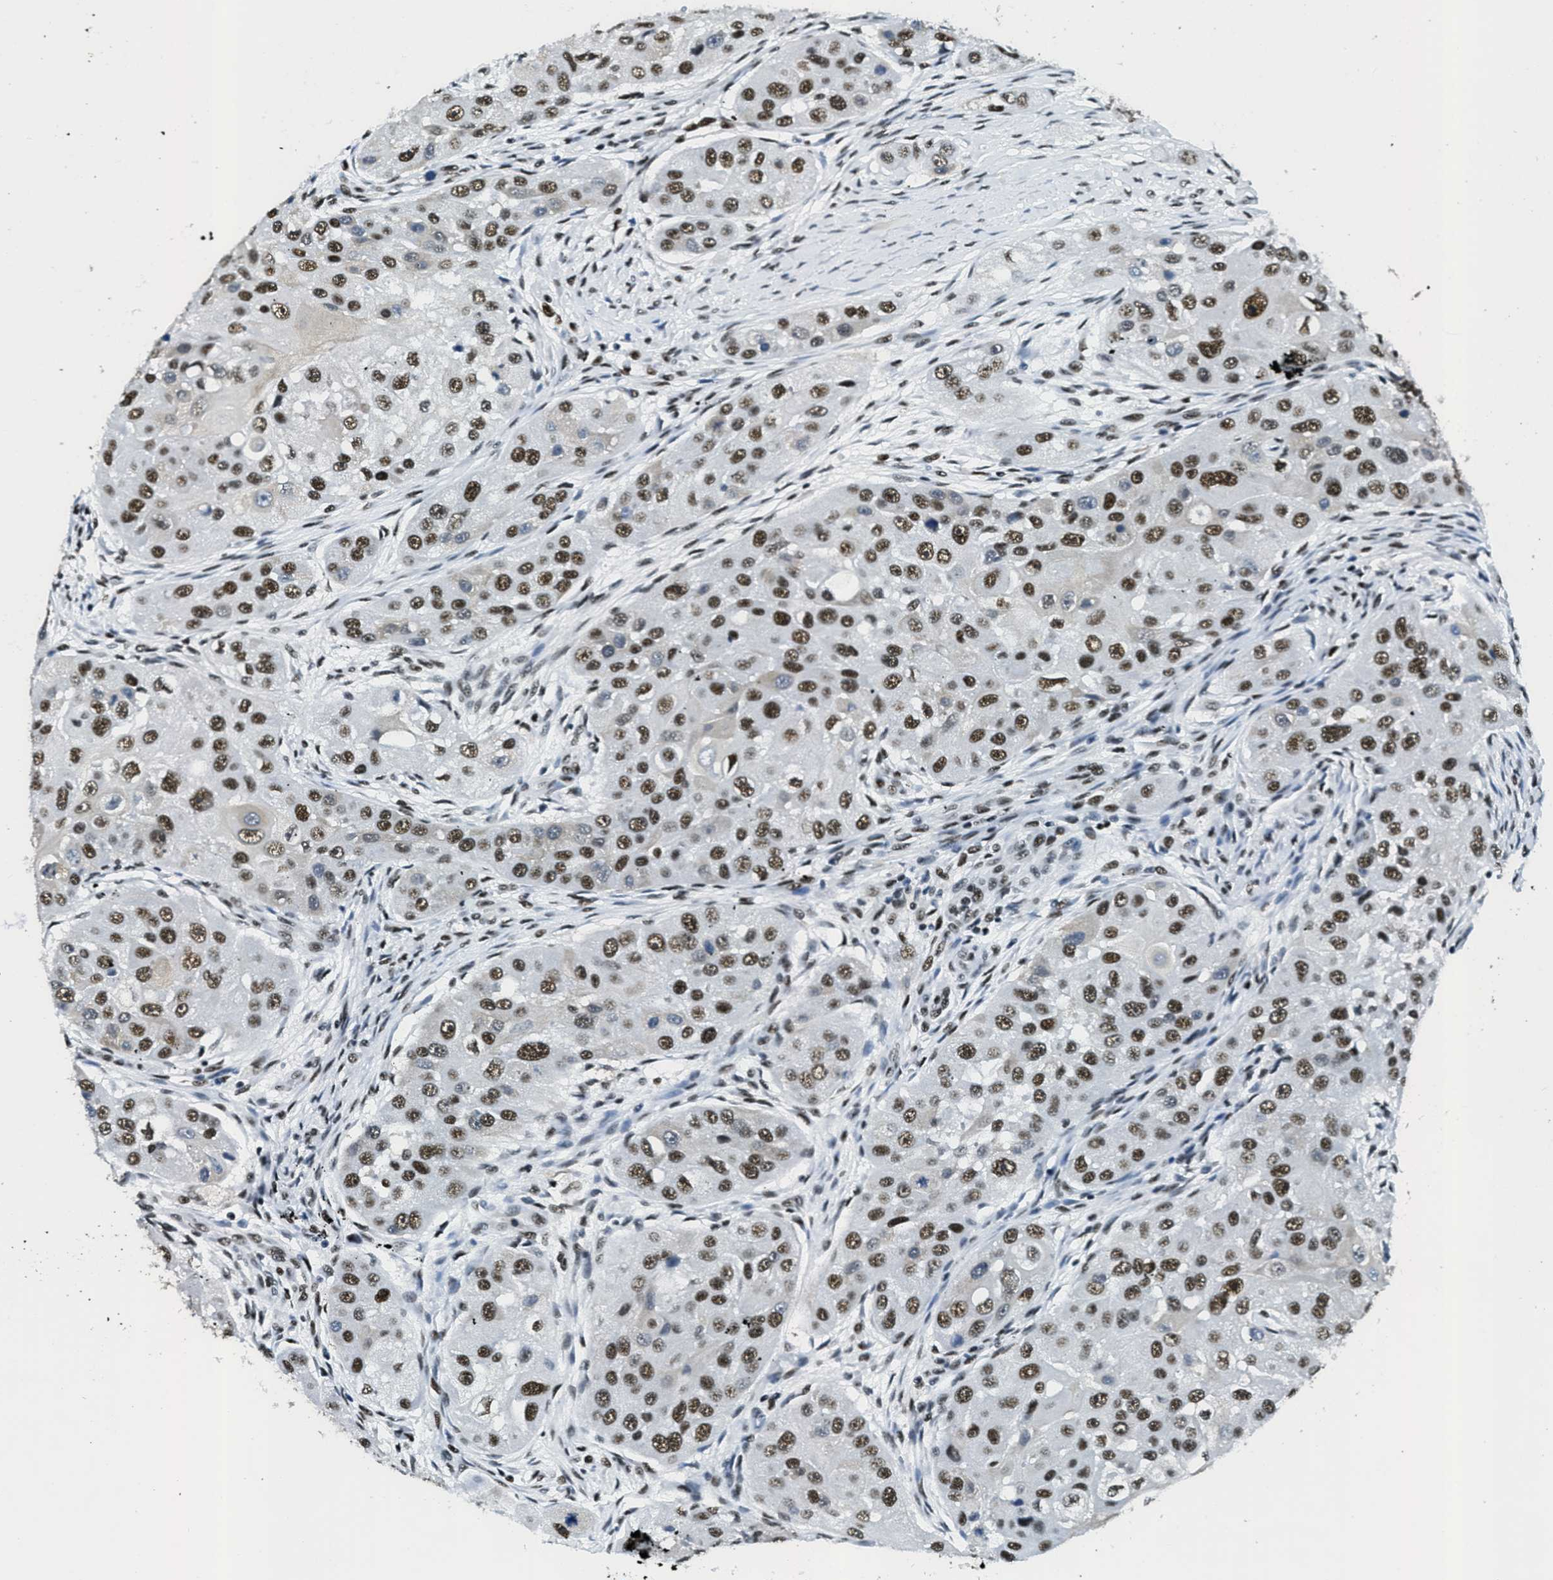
{"staining": {"intensity": "moderate", "quantity": ">75%", "location": "nuclear"}, "tissue": "head and neck cancer", "cell_type": "Tumor cells", "image_type": "cancer", "snomed": [{"axis": "morphology", "description": "Normal tissue, NOS"}, {"axis": "morphology", "description": "Squamous cell carcinoma, NOS"}, {"axis": "topography", "description": "Skeletal muscle"}, {"axis": "topography", "description": "Head-Neck"}], "caption": "The photomicrograph shows immunohistochemical staining of squamous cell carcinoma (head and neck). There is moderate nuclear expression is appreciated in approximately >75% of tumor cells.", "gene": "SSB", "patient": {"sex": "male", "age": 51}}